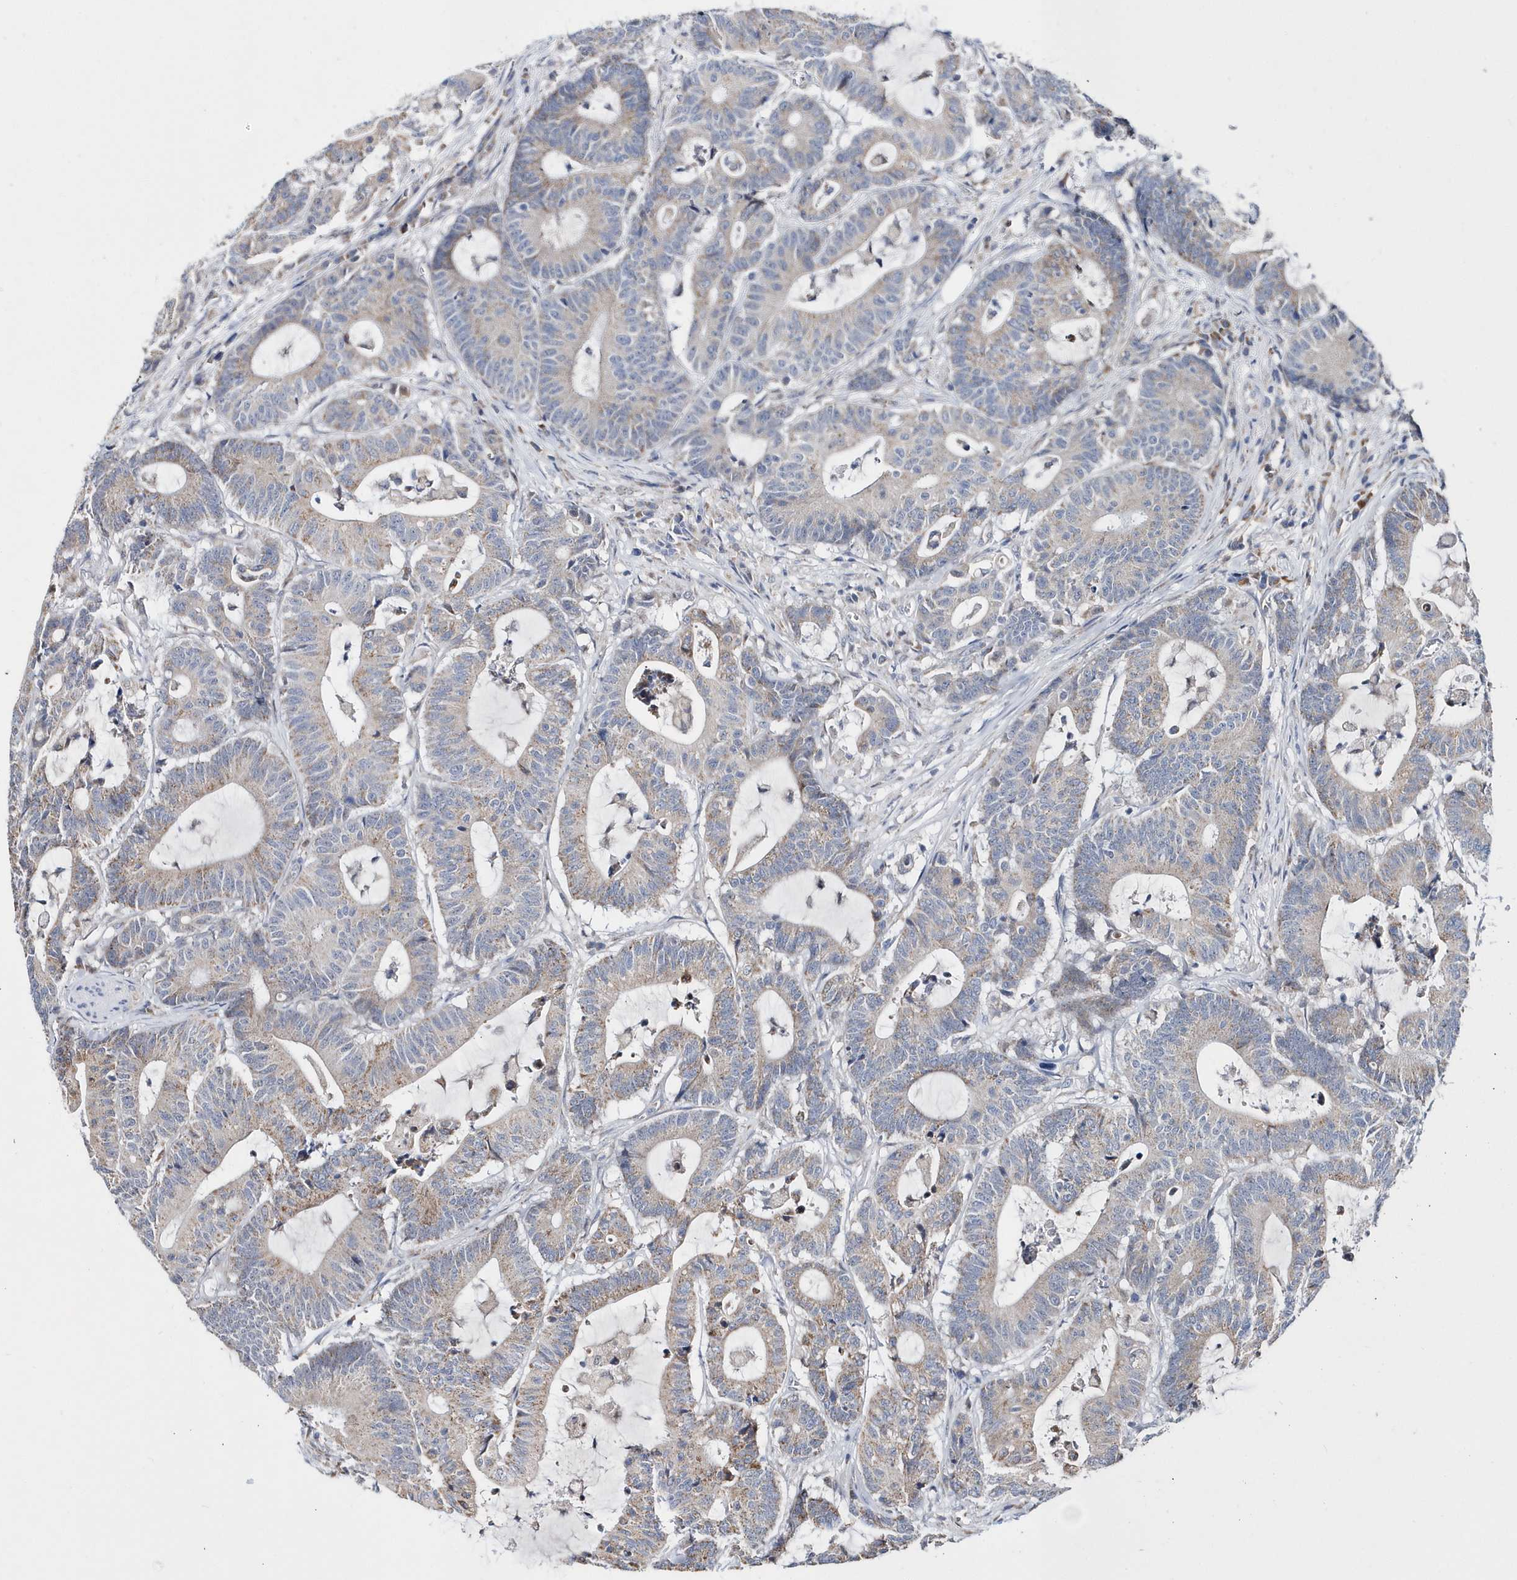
{"staining": {"intensity": "weak", "quantity": "<25%", "location": "cytoplasmic/membranous"}, "tissue": "colorectal cancer", "cell_type": "Tumor cells", "image_type": "cancer", "snomed": [{"axis": "morphology", "description": "Adenocarcinoma, NOS"}, {"axis": "topography", "description": "Colon"}], "caption": "This is an immunohistochemistry histopathology image of colorectal cancer. There is no positivity in tumor cells.", "gene": "SPATA5", "patient": {"sex": "female", "age": 84}}